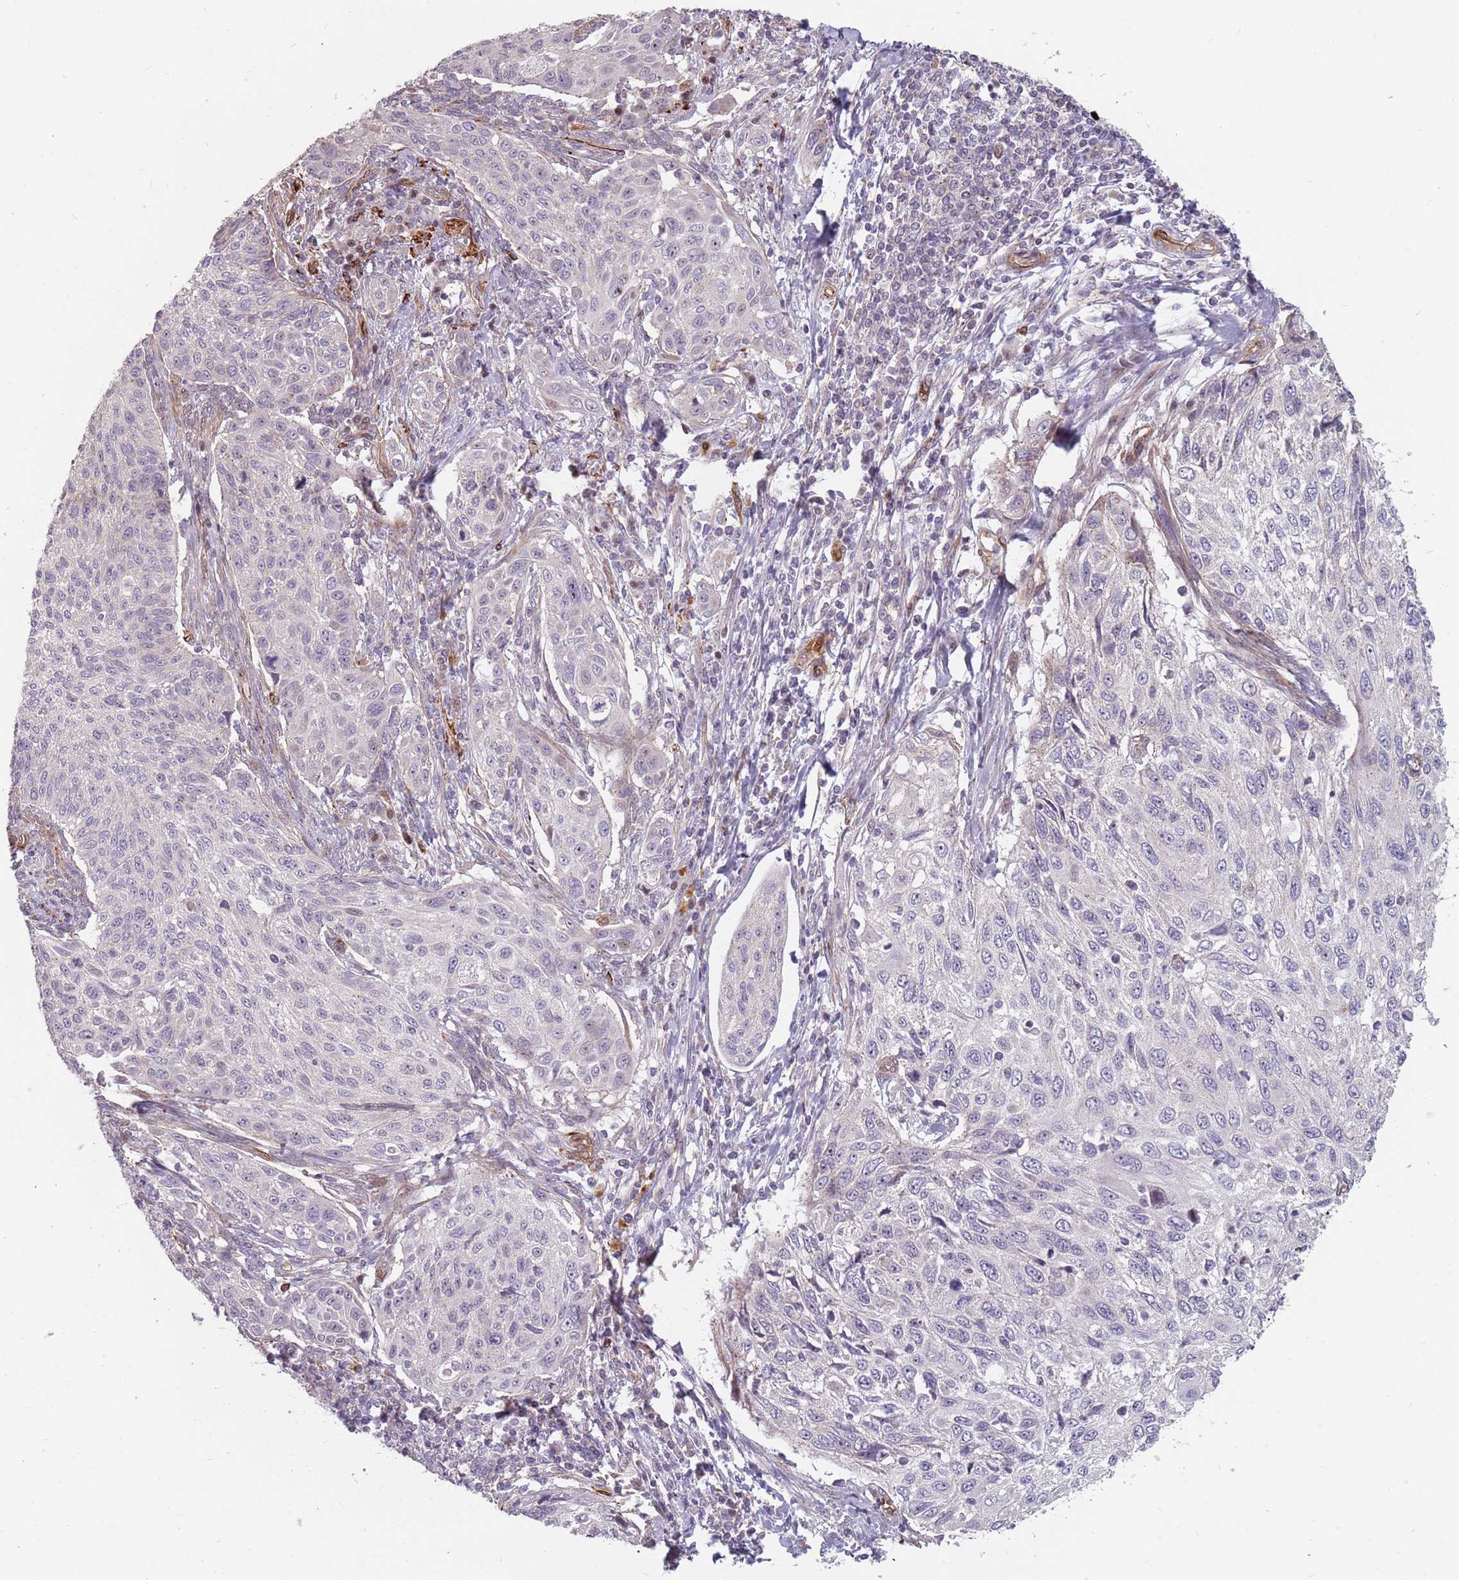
{"staining": {"intensity": "negative", "quantity": "none", "location": "none"}, "tissue": "cervical cancer", "cell_type": "Tumor cells", "image_type": "cancer", "snomed": [{"axis": "morphology", "description": "Squamous cell carcinoma, NOS"}, {"axis": "topography", "description": "Cervix"}], "caption": "DAB immunohistochemical staining of cervical squamous cell carcinoma shows no significant positivity in tumor cells.", "gene": "GAS2L3", "patient": {"sex": "female", "age": 70}}